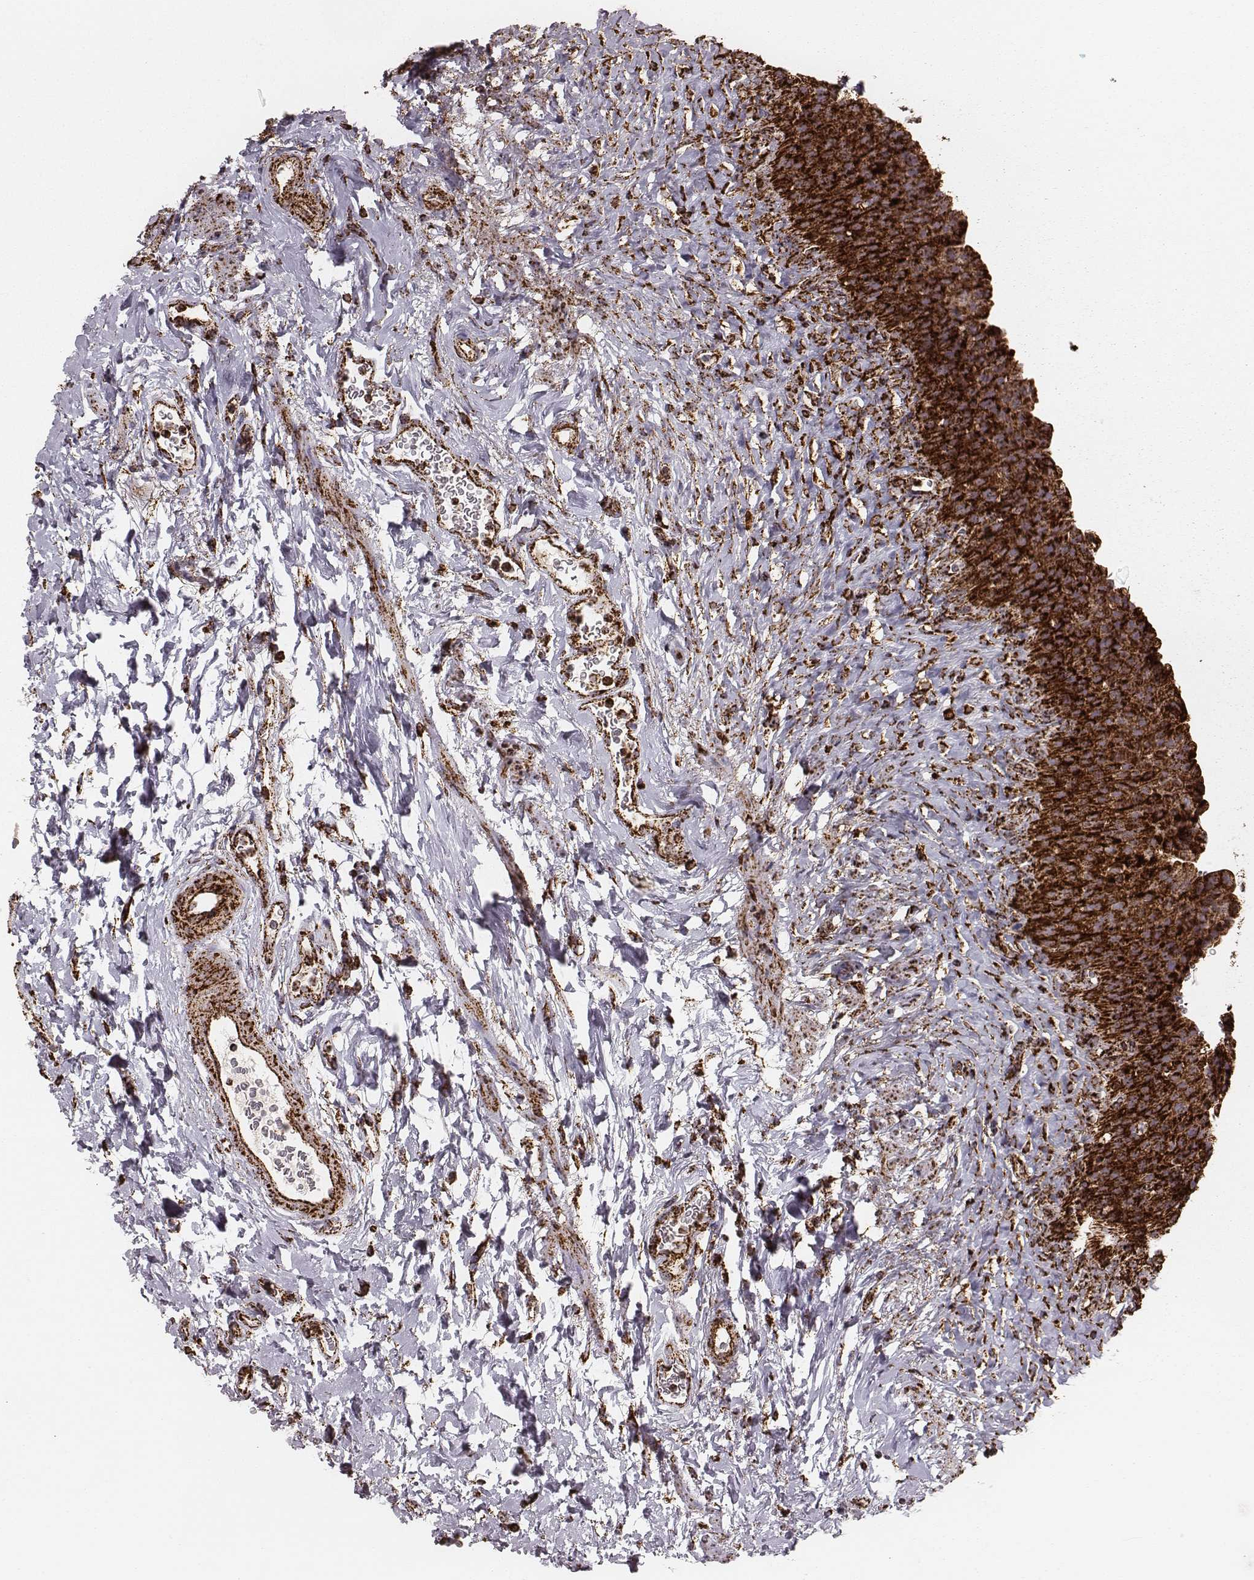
{"staining": {"intensity": "strong", "quantity": ">75%", "location": "cytoplasmic/membranous"}, "tissue": "urinary bladder", "cell_type": "Urothelial cells", "image_type": "normal", "snomed": [{"axis": "morphology", "description": "Normal tissue, NOS"}, {"axis": "topography", "description": "Urinary bladder"}], "caption": "Immunohistochemical staining of benign human urinary bladder displays strong cytoplasmic/membranous protein expression in approximately >75% of urothelial cells.", "gene": "TUFM", "patient": {"sex": "male", "age": 76}}